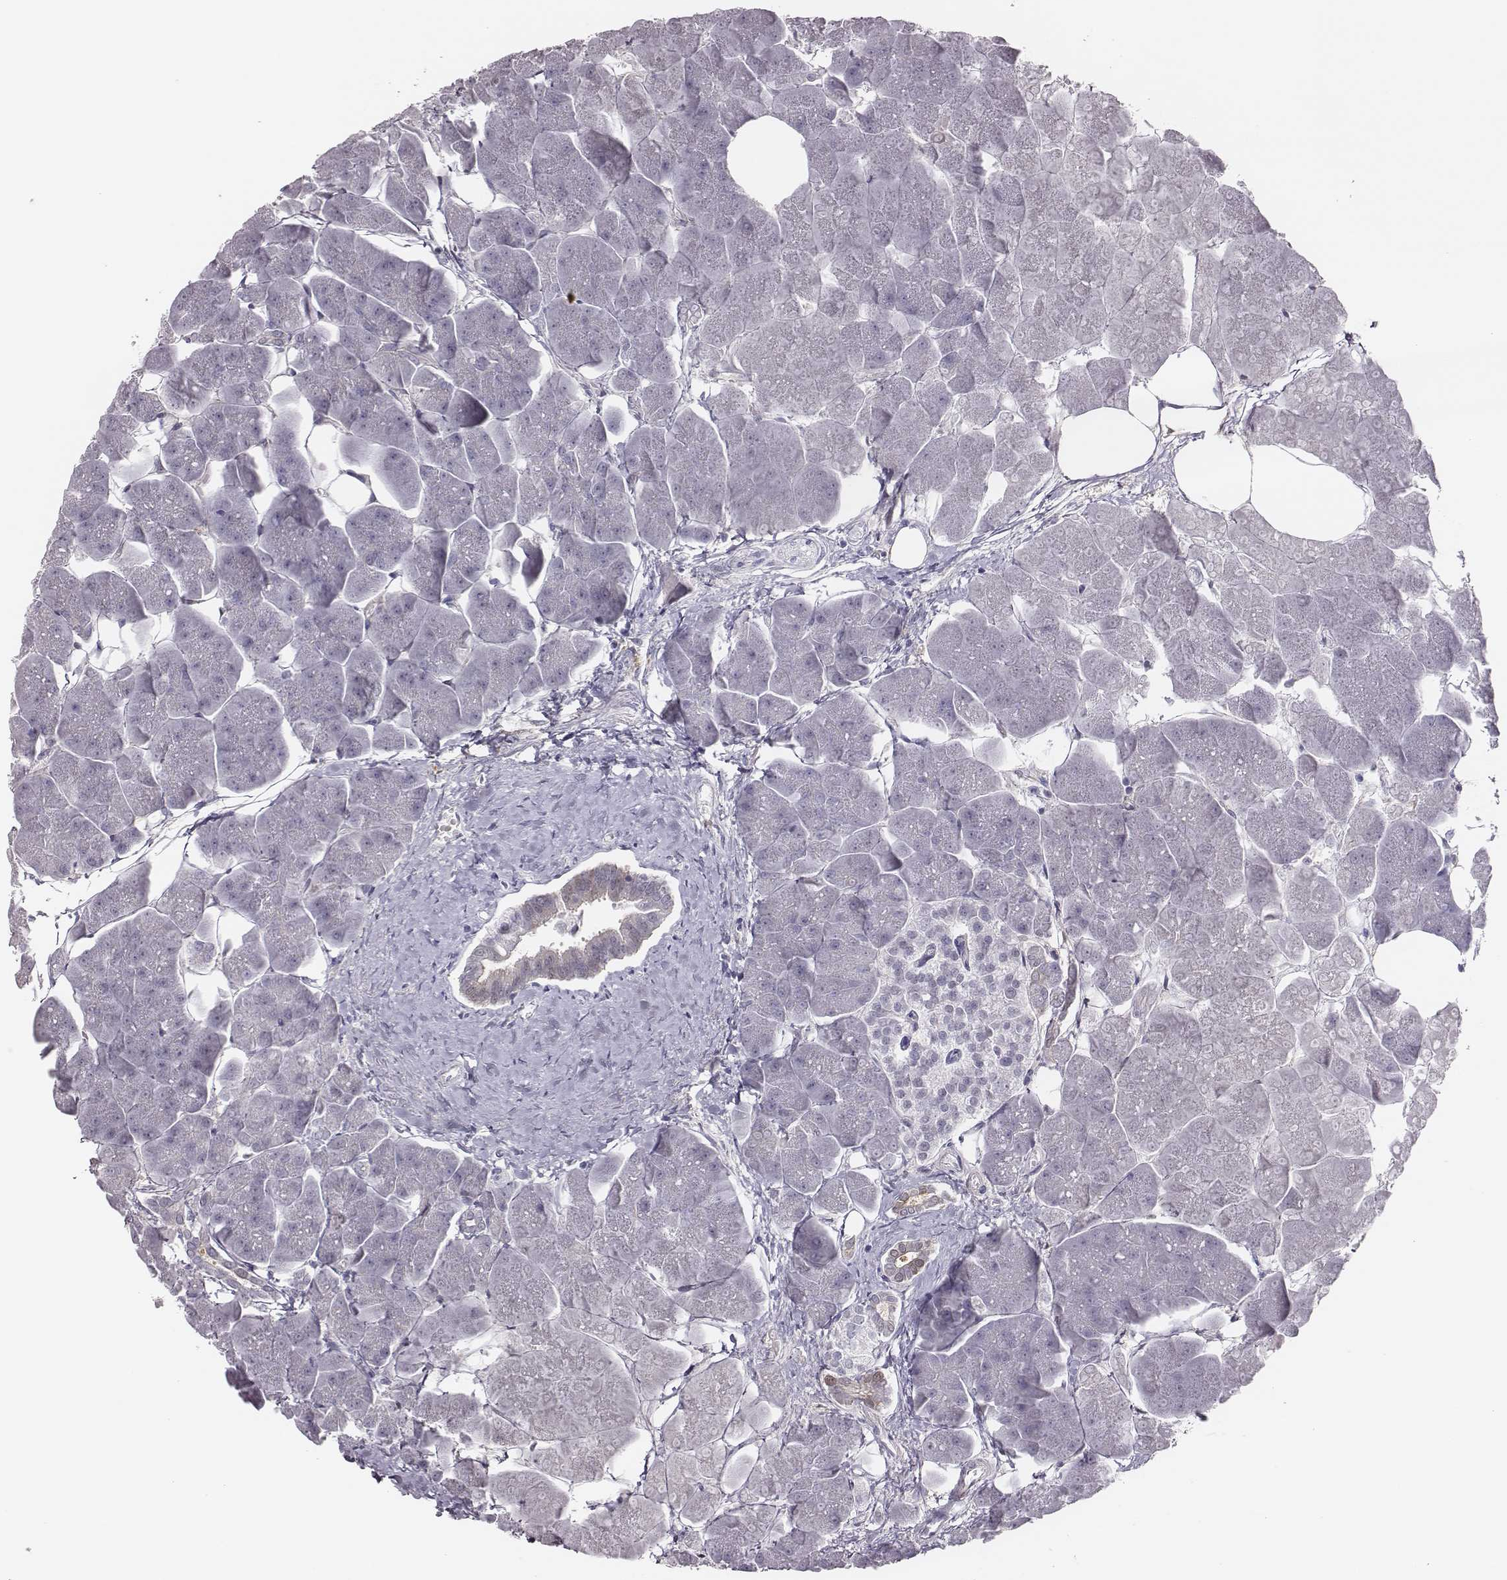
{"staining": {"intensity": "weak", "quantity": "<25%", "location": "cytoplasmic/membranous,nuclear"}, "tissue": "pancreas", "cell_type": "Exocrine glandular cells", "image_type": "normal", "snomed": [{"axis": "morphology", "description": "Normal tissue, NOS"}, {"axis": "topography", "description": "Adipose tissue"}, {"axis": "topography", "description": "Pancreas"}, {"axis": "topography", "description": "Peripheral nerve tissue"}], "caption": "Immunohistochemistry of benign human pancreas exhibits no positivity in exocrine glandular cells.", "gene": "SCML2", "patient": {"sex": "female", "age": 58}}